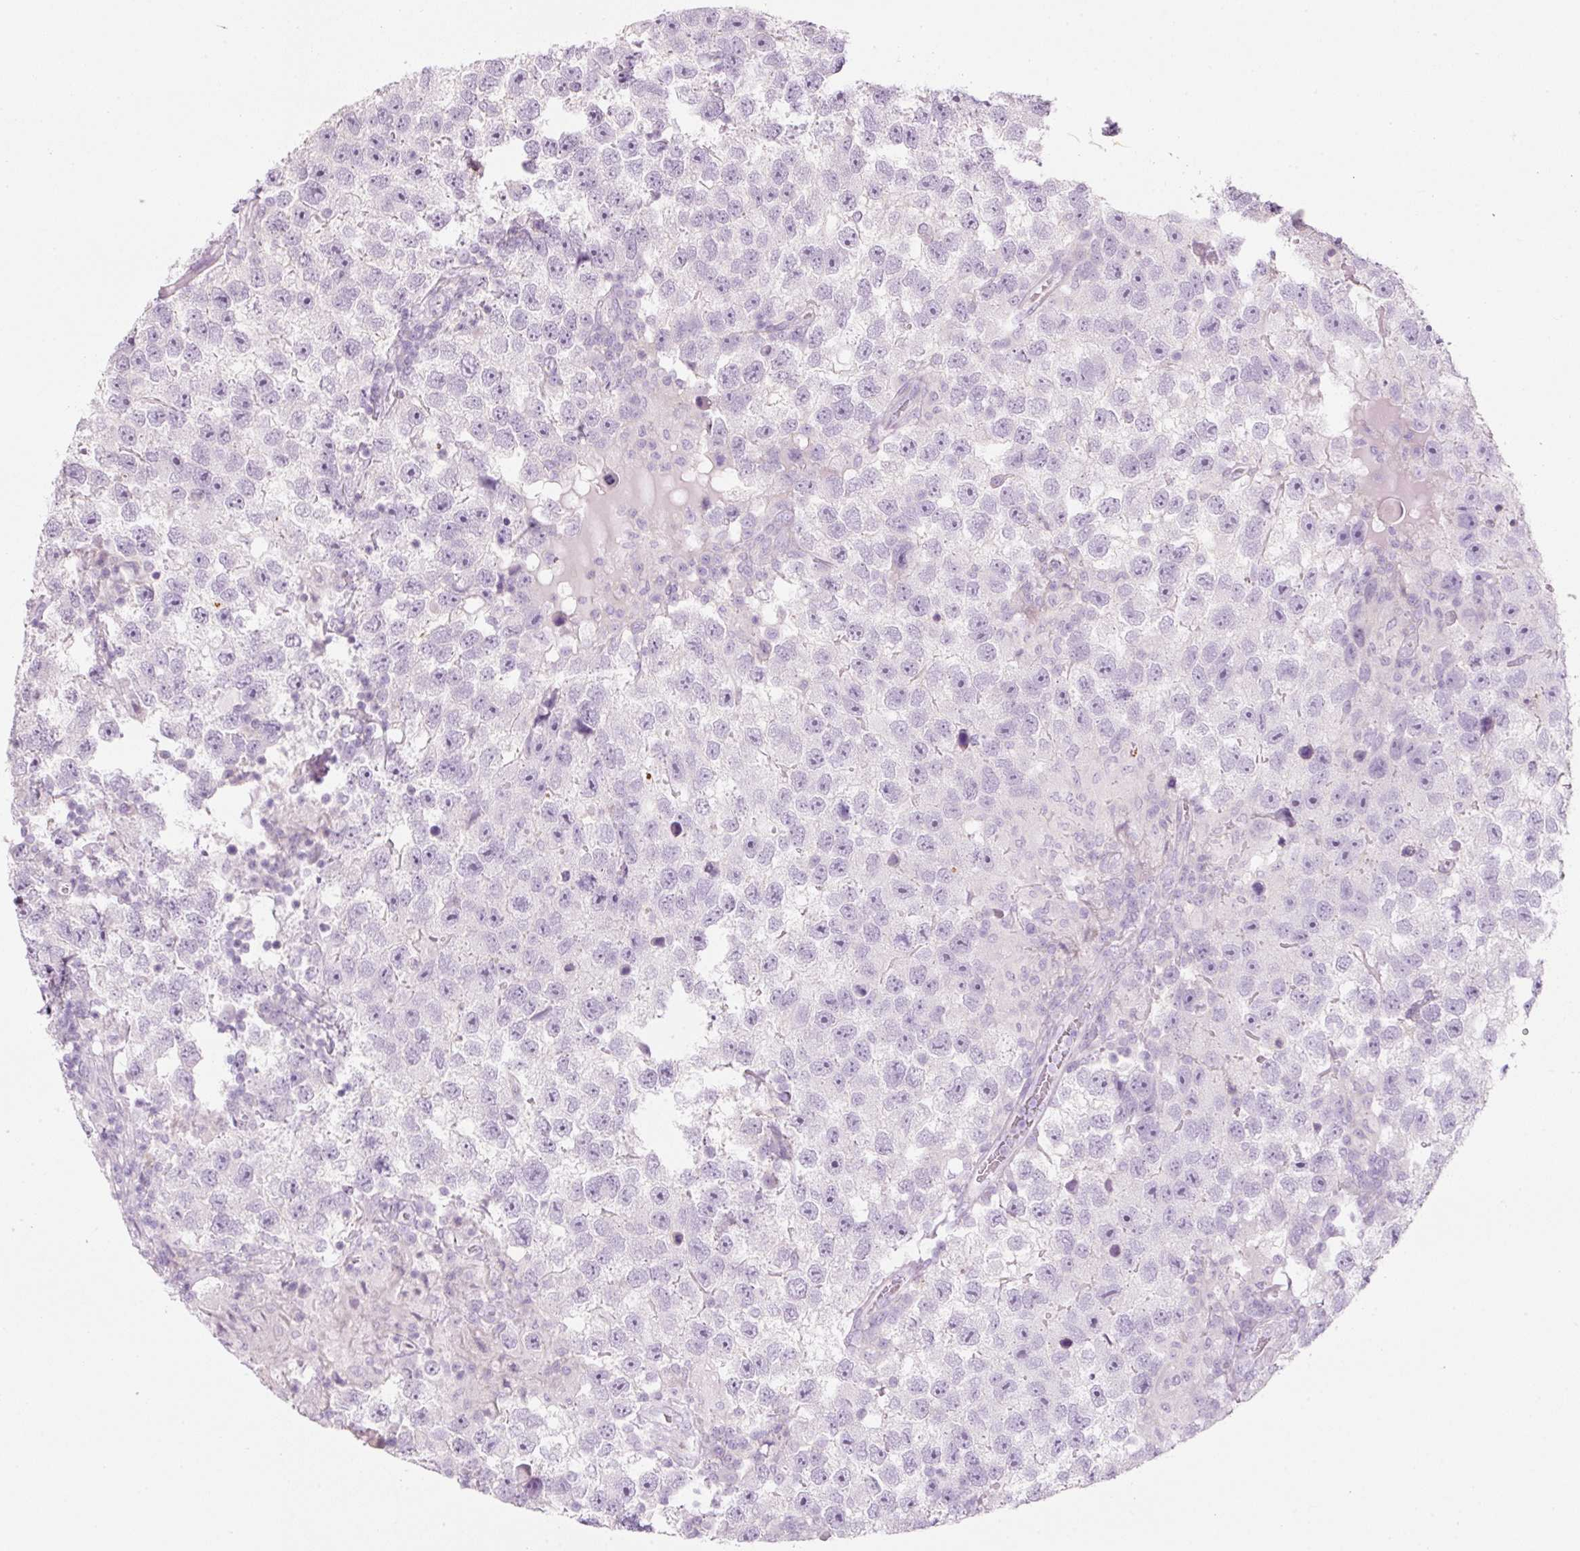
{"staining": {"intensity": "negative", "quantity": "none", "location": "none"}, "tissue": "testis cancer", "cell_type": "Tumor cells", "image_type": "cancer", "snomed": [{"axis": "morphology", "description": "Seminoma, NOS"}, {"axis": "topography", "description": "Testis"}], "caption": "Immunohistochemistry of human testis cancer demonstrates no positivity in tumor cells.", "gene": "CMA1", "patient": {"sex": "male", "age": 26}}